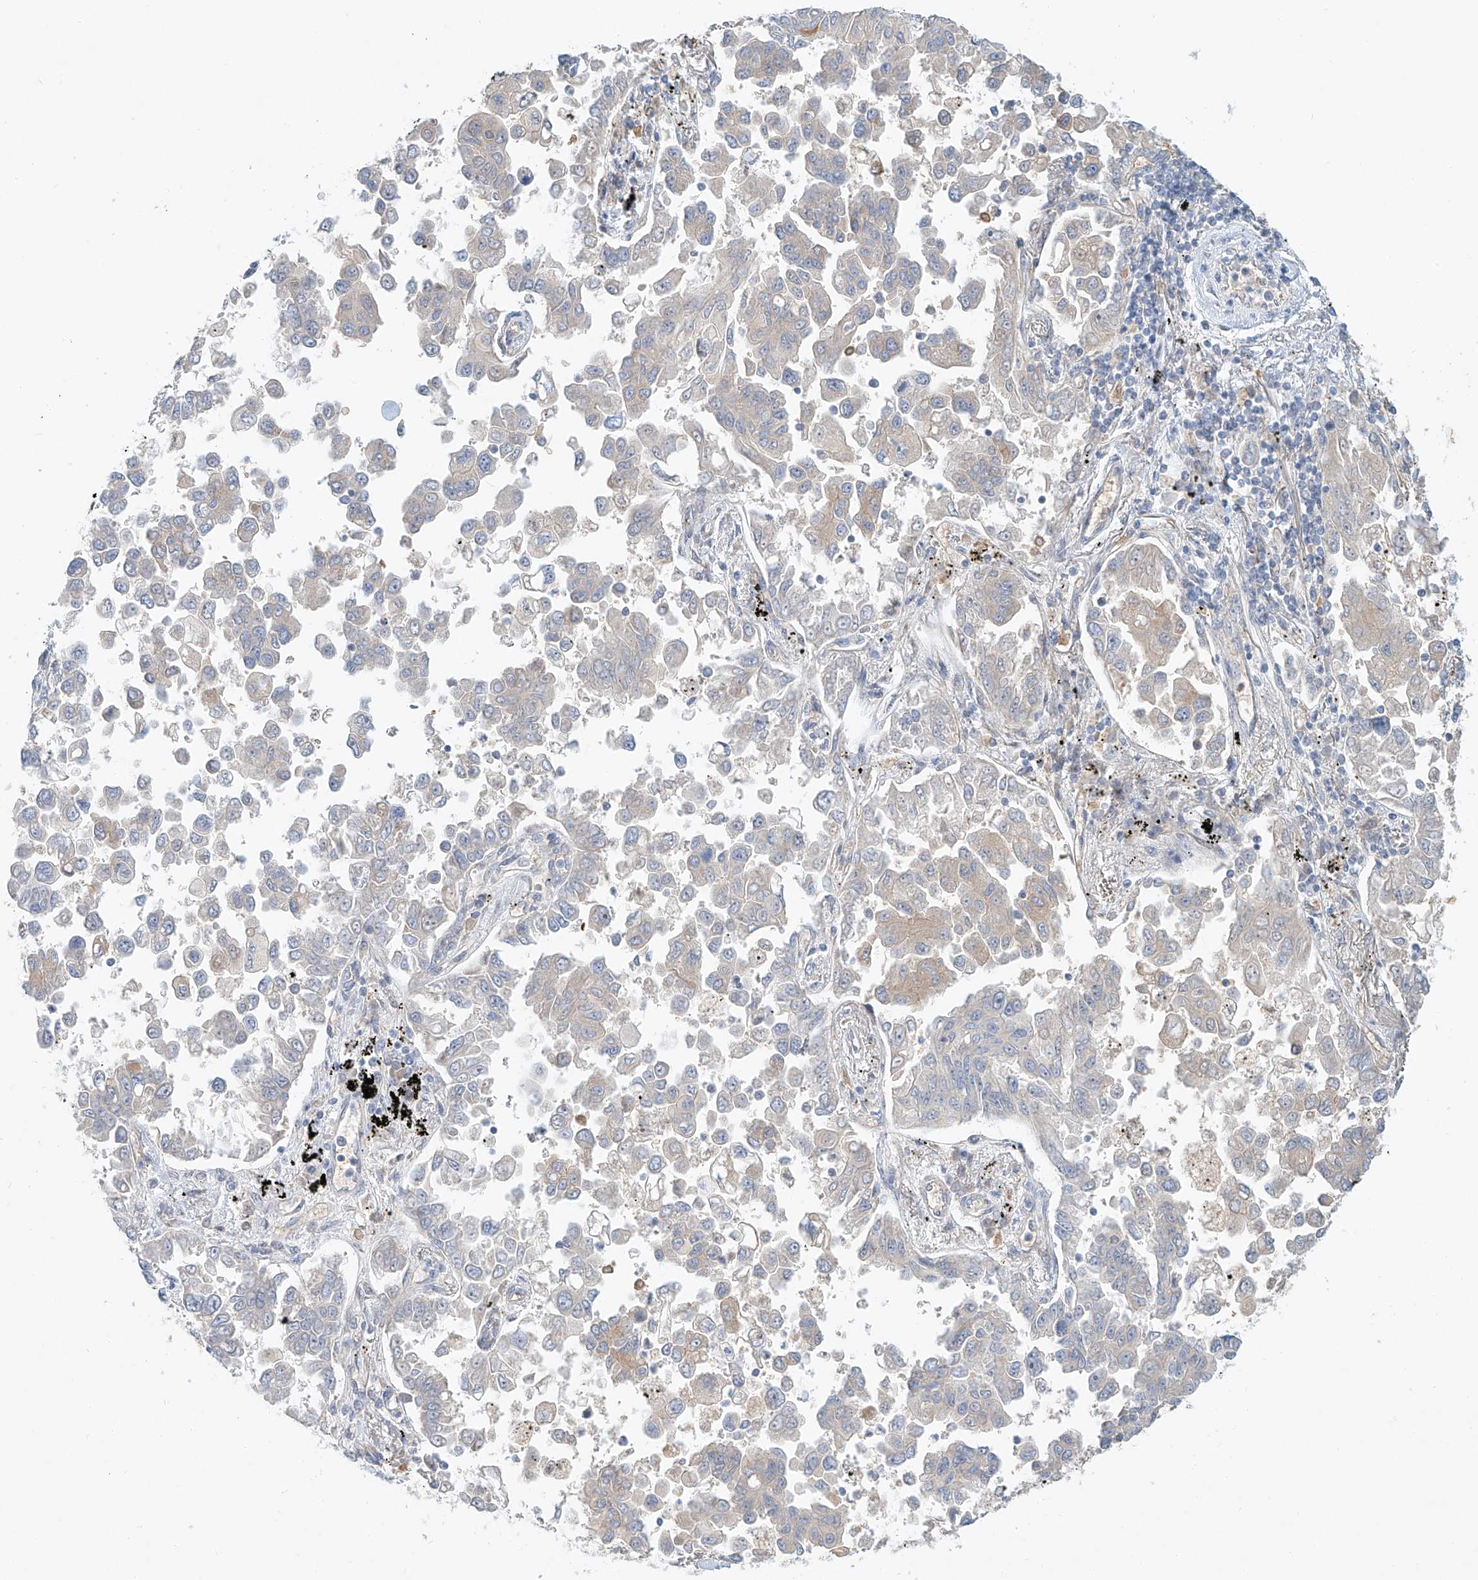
{"staining": {"intensity": "moderate", "quantity": "<25%", "location": "cytoplasmic/membranous"}, "tissue": "lung cancer", "cell_type": "Tumor cells", "image_type": "cancer", "snomed": [{"axis": "morphology", "description": "Adenocarcinoma, NOS"}, {"axis": "topography", "description": "Lung"}], "caption": "The immunohistochemical stain shows moderate cytoplasmic/membranous positivity in tumor cells of lung cancer (adenocarcinoma) tissue.", "gene": "SYTL3", "patient": {"sex": "female", "age": 67}}